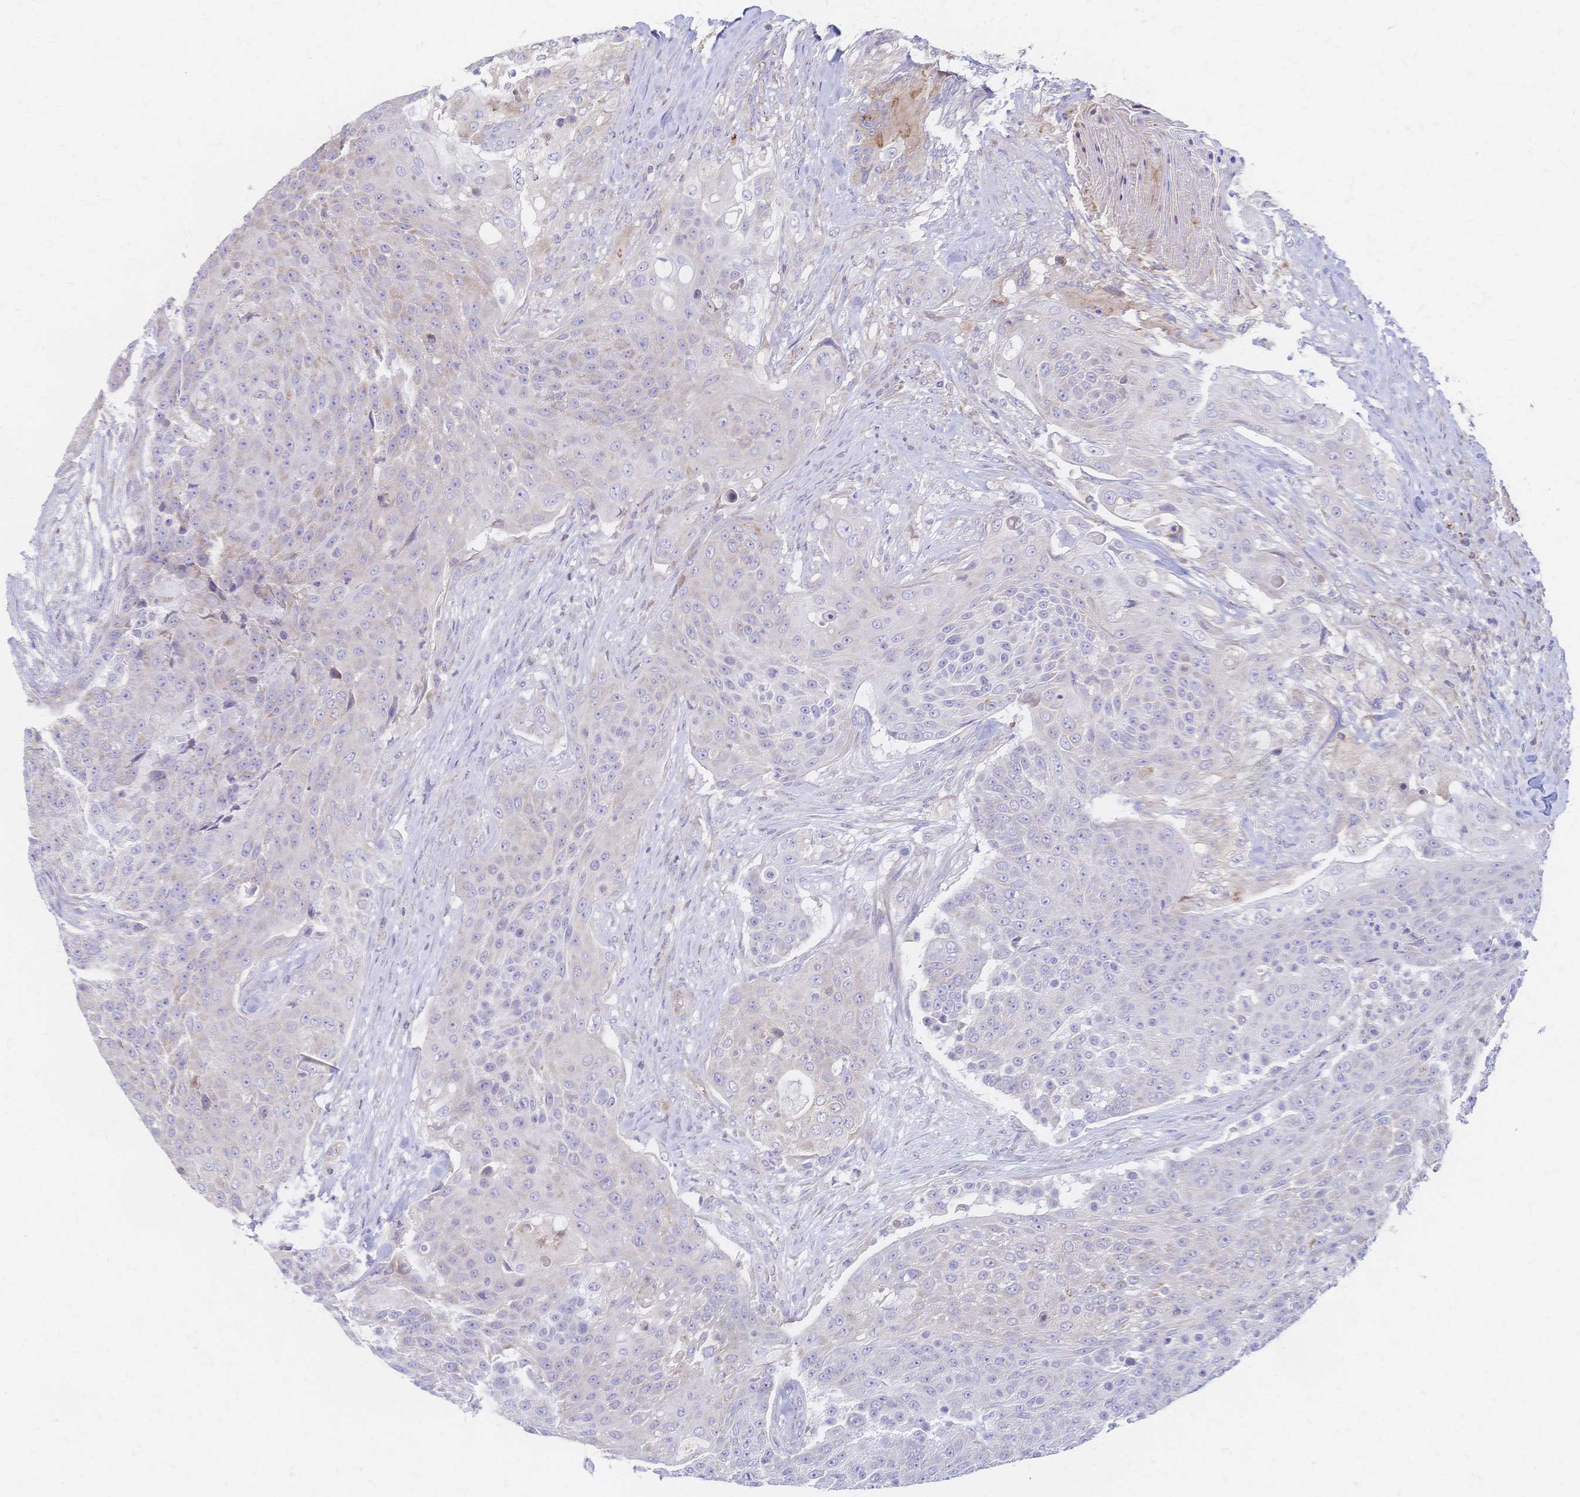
{"staining": {"intensity": "negative", "quantity": "none", "location": "none"}, "tissue": "urothelial cancer", "cell_type": "Tumor cells", "image_type": "cancer", "snomed": [{"axis": "morphology", "description": "Urothelial carcinoma, High grade"}, {"axis": "topography", "description": "Urinary bladder"}], "caption": "Histopathology image shows no significant protein expression in tumor cells of urothelial carcinoma (high-grade). (DAB (3,3'-diaminobenzidine) immunohistochemistry (IHC) visualized using brightfield microscopy, high magnification).", "gene": "CYB5A", "patient": {"sex": "female", "age": 63}}